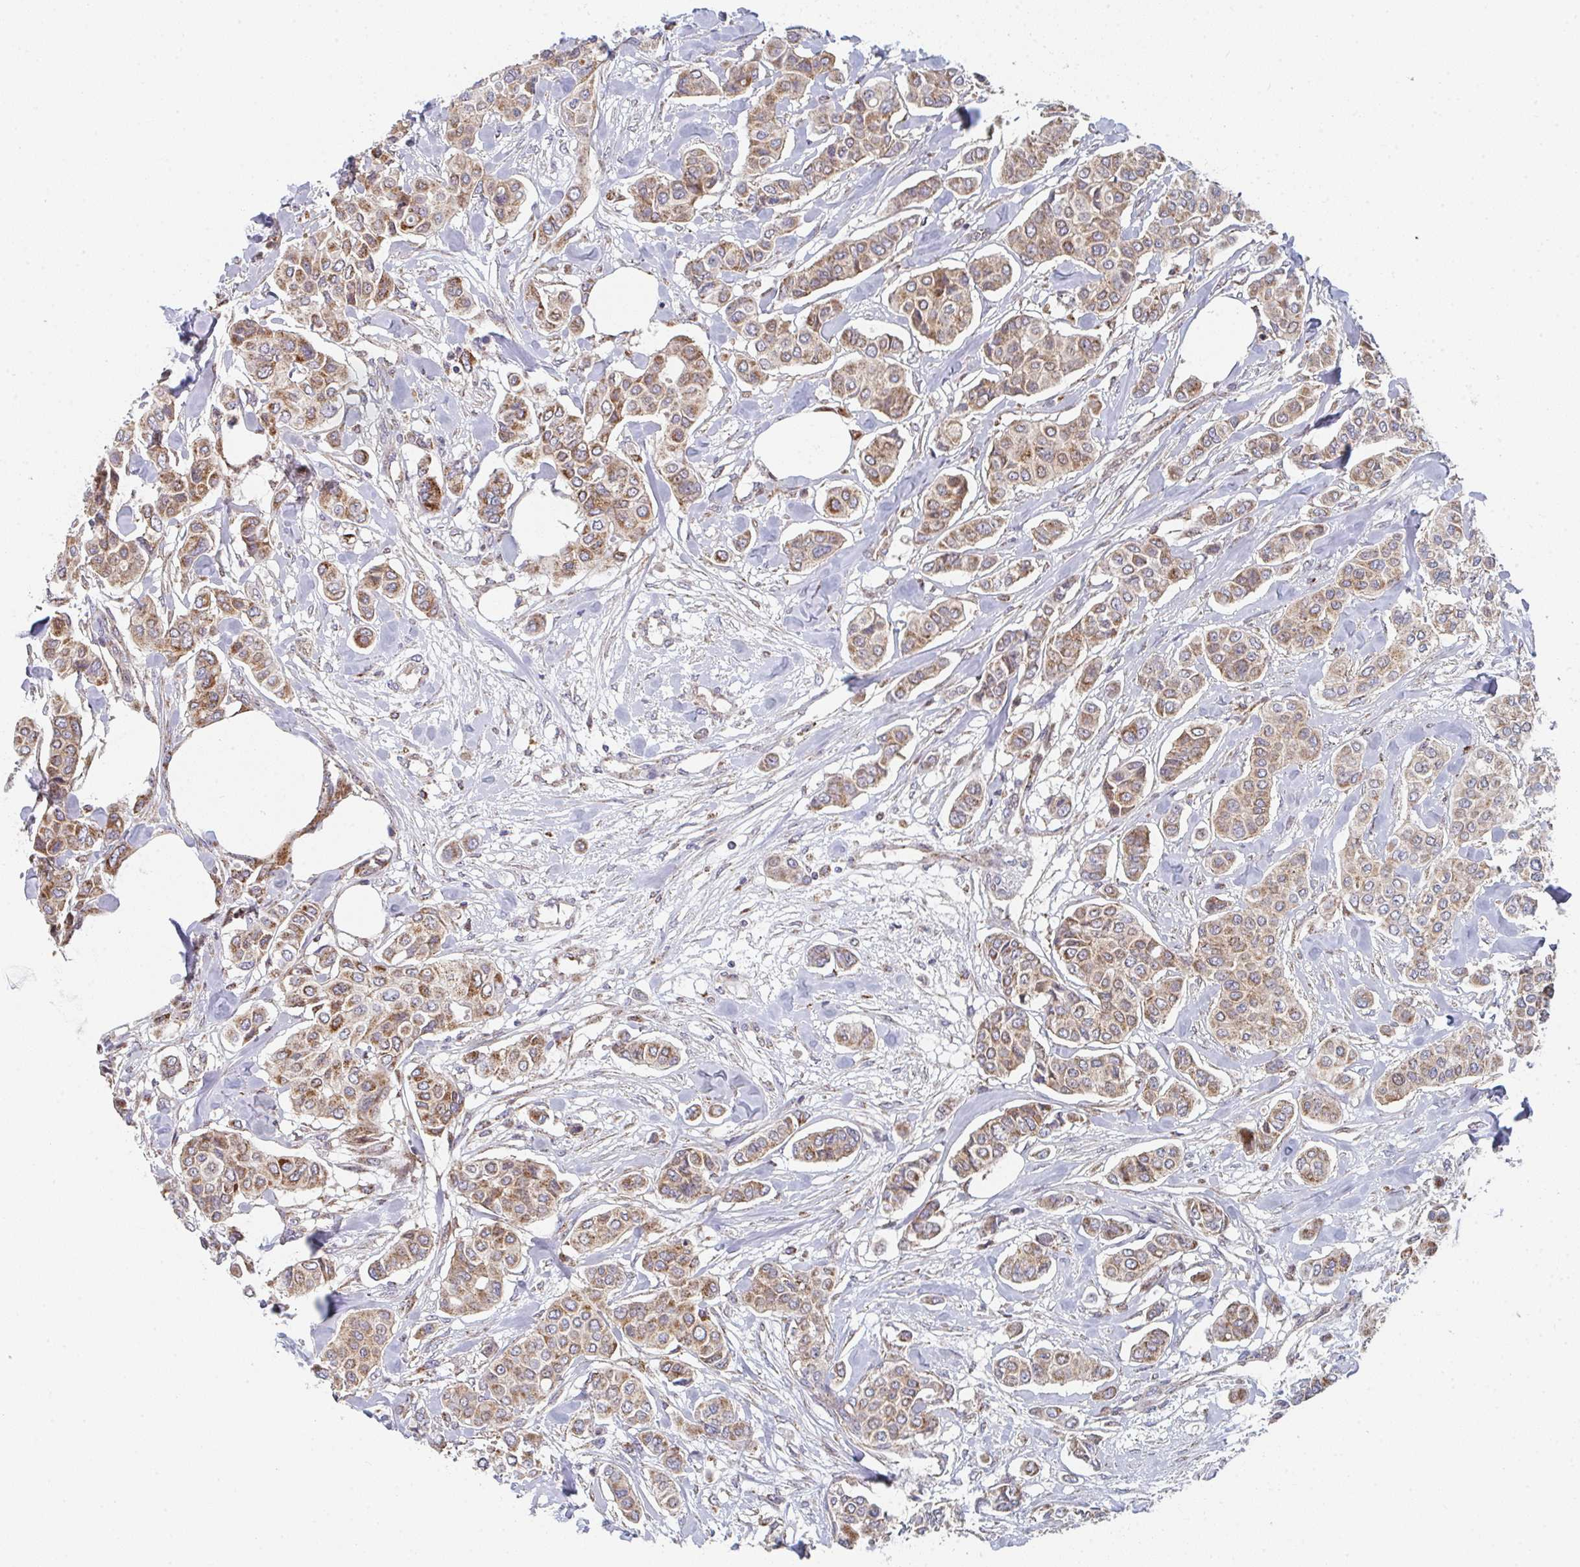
{"staining": {"intensity": "moderate", "quantity": ">75%", "location": "cytoplasmic/membranous"}, "tissue": "breast cancer", "cell_type": "Tumor cells", "image_type": "cancer", "snomed": [{"axis": "morphology", "description": "Lobular carcinoma"}, {"axis": "topography", "description": "Breast"}], "caption": "Lobular carcinoma (breast) stained for a protein (brown) displays moderate cytoplasmic/membranous positive staining in about >75% of tumor cells.", "gene": "ZNF644", "patient": {"sex": "female", "age": 51}}